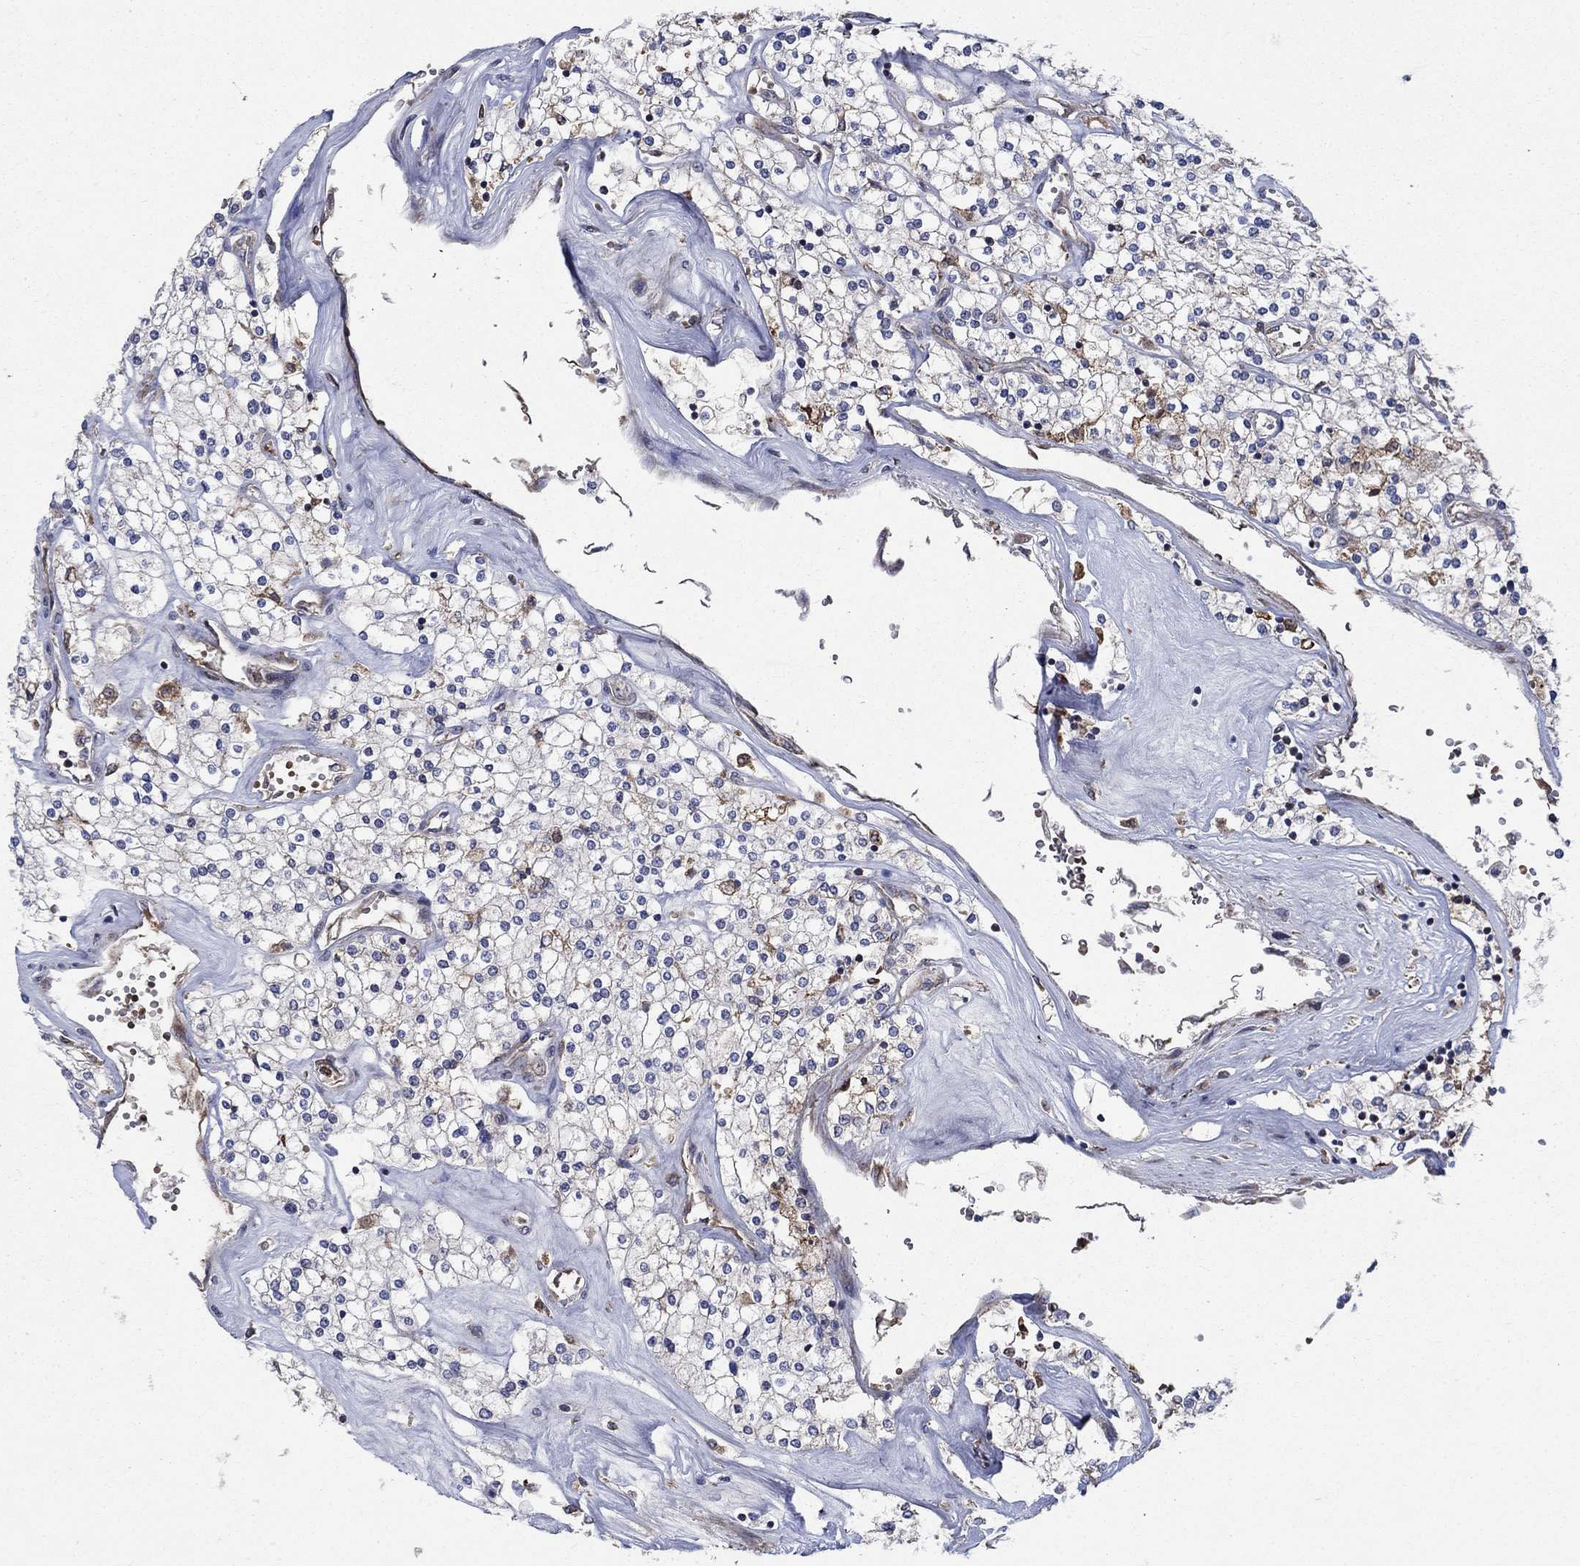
{"staining": {"intensity": "moderate", "quantity": "<25%", "location": "cytoplasmic/membranous"}, "tissue": "renal cancer", "cell_type": "Tumor cells", "image_type": "cancer", "snomed": [{"axis": "morphology", "description": "Adenocarcinoma, NOS"}, {"axis": "topography", "description": "Kidney"}], "caption": "Renal cancer was stained to show a protein in brown. There is low levels of moderate cytoplasmic/membranous expression in approximately <25% of tumor cells. (Brightfield microscopy of DAB IHC at high magnification).", "gene": "RNF19B", "patient": {"sex": "male", "age": 80}}